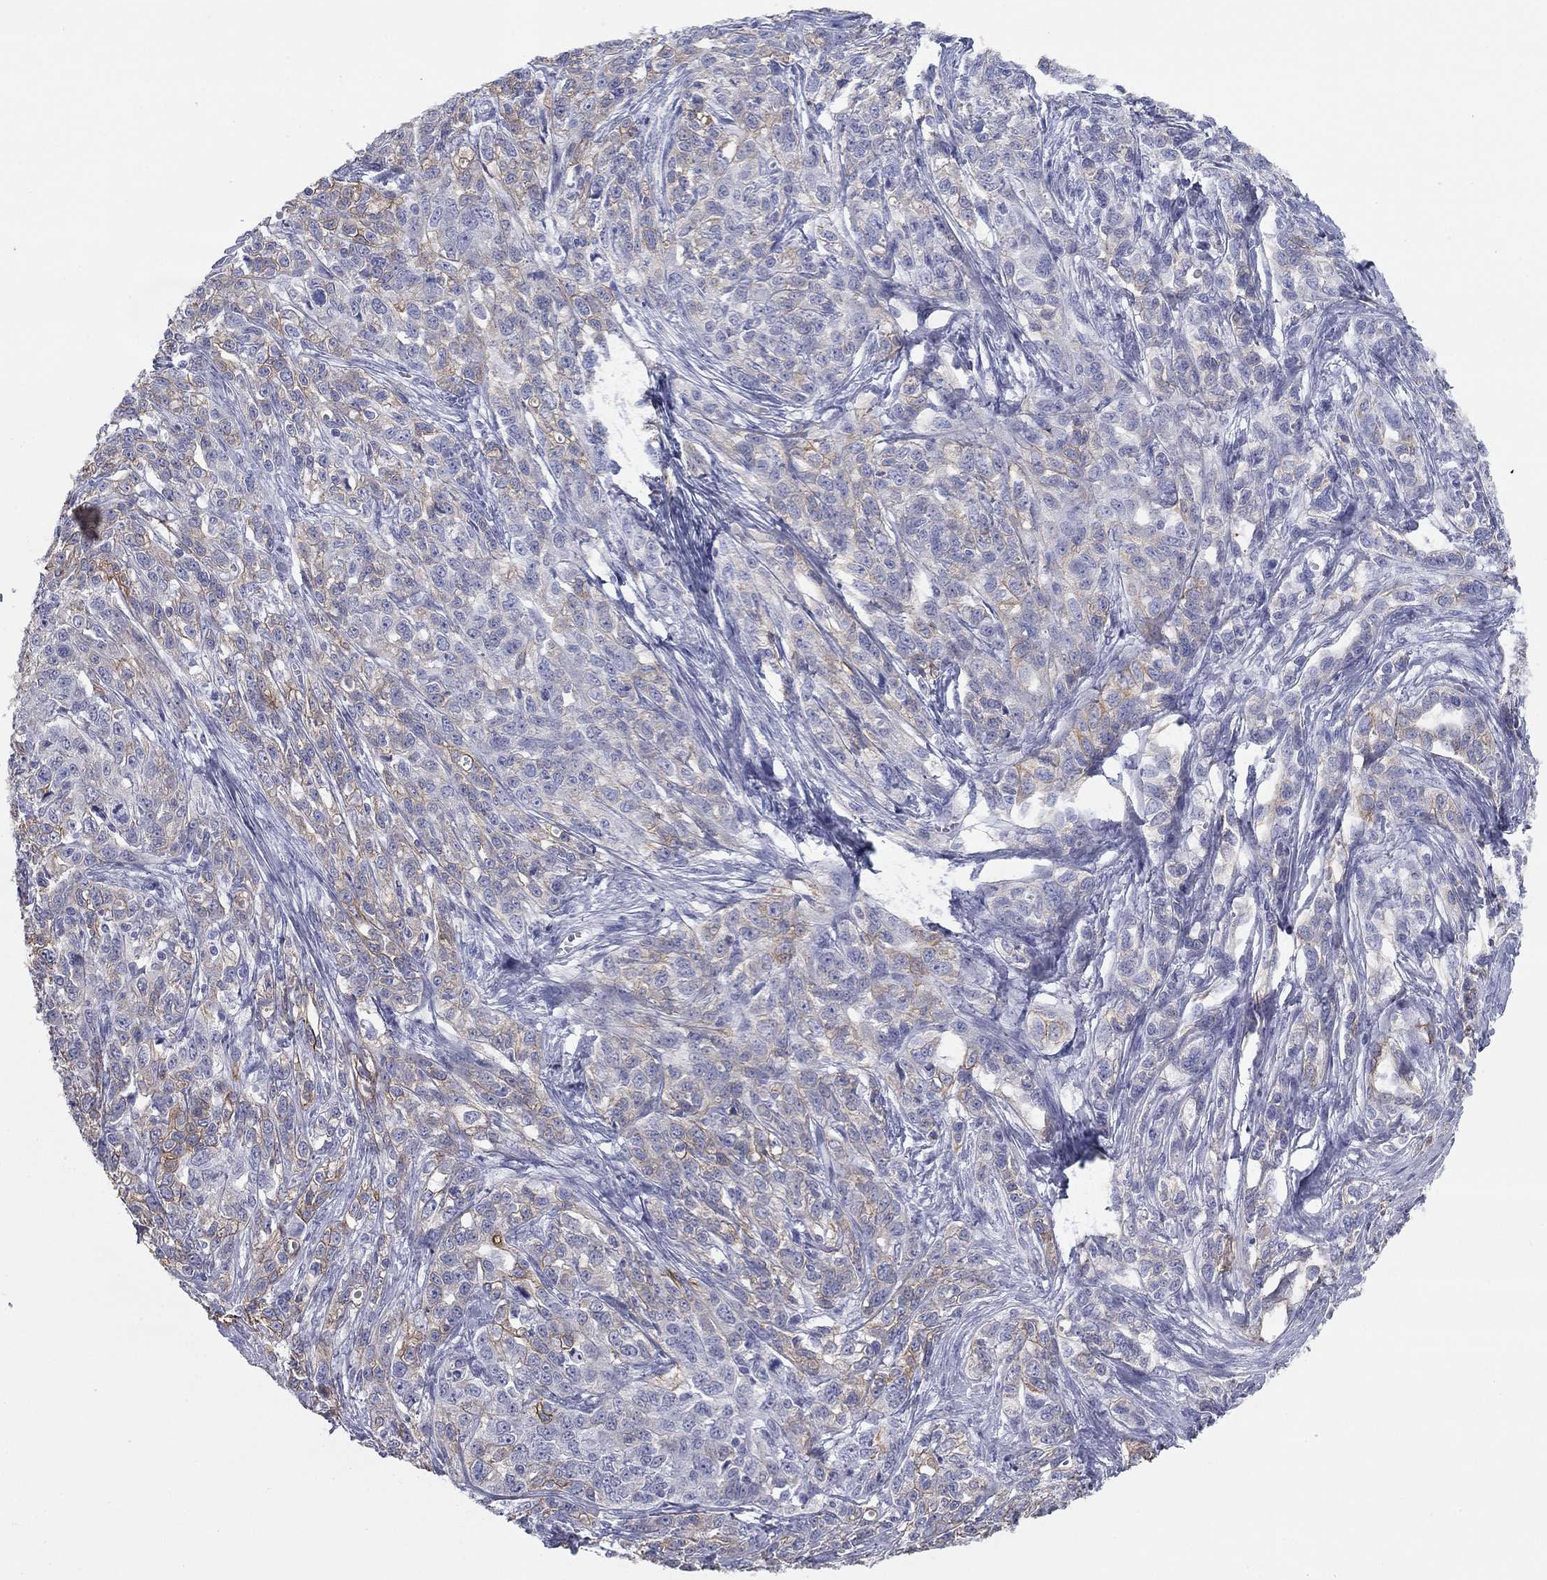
{"staining": {"intensity": "weak", "quantity": "<25%", "location": "cytoplasmic/membranous"}, "tissue": "ovarian cancer", "cell_type": "Tumor cells", "image_type": "cancer", "snomed": [{"axis": "morphology", "description": "Cystadenocarcinoma, serous, NOS"}, {"axis": "topography", "description": "Ovary"}], "caption": "There is no significant expression in tumor cells of ovarian cancer (serous cystadenocarcinoma).", "gene": "KRT75", "patient": {"sex": "female", "age": 71}}